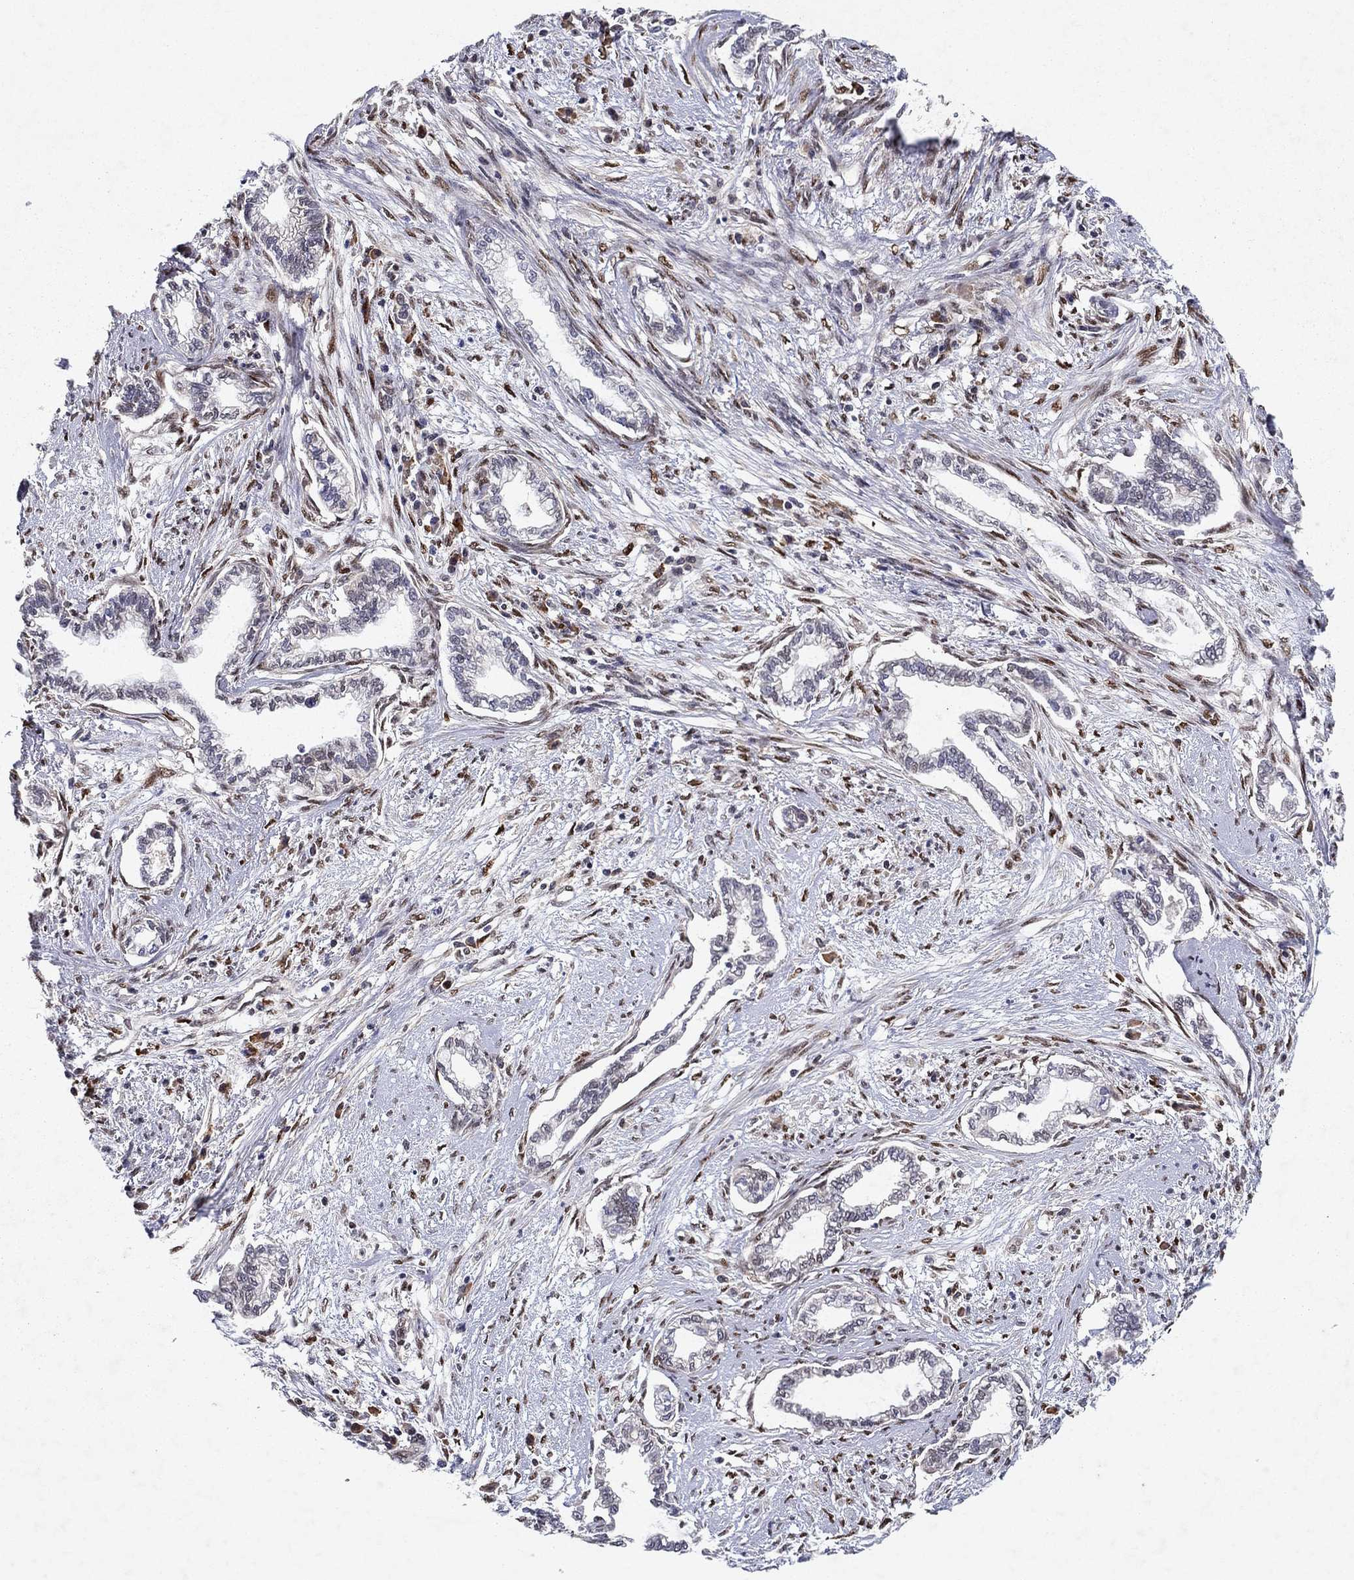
{"staining": {"intensity": "negative", "quantity": "none", "location": "none"}, "tissue": "cervical cancer", "cell_type": "Tumor cells", "image_type": "cancer", "snomed": [{"axis": "morphology", "description": "Adenocarcinoma, NOS"}, {"axis": "topography", "description": "Cervix"}], "caption": "This is a image of immunohistochemistry (IHC) staining of cervical adenocarcinoma, which shows no positivity in tumor cells. The staining is performed using DAB brown chromogen with nuclei counter-stained in using hematoxylin.", "gene": "CRTC1", "patient": {"sex": "female", "age": 62}}